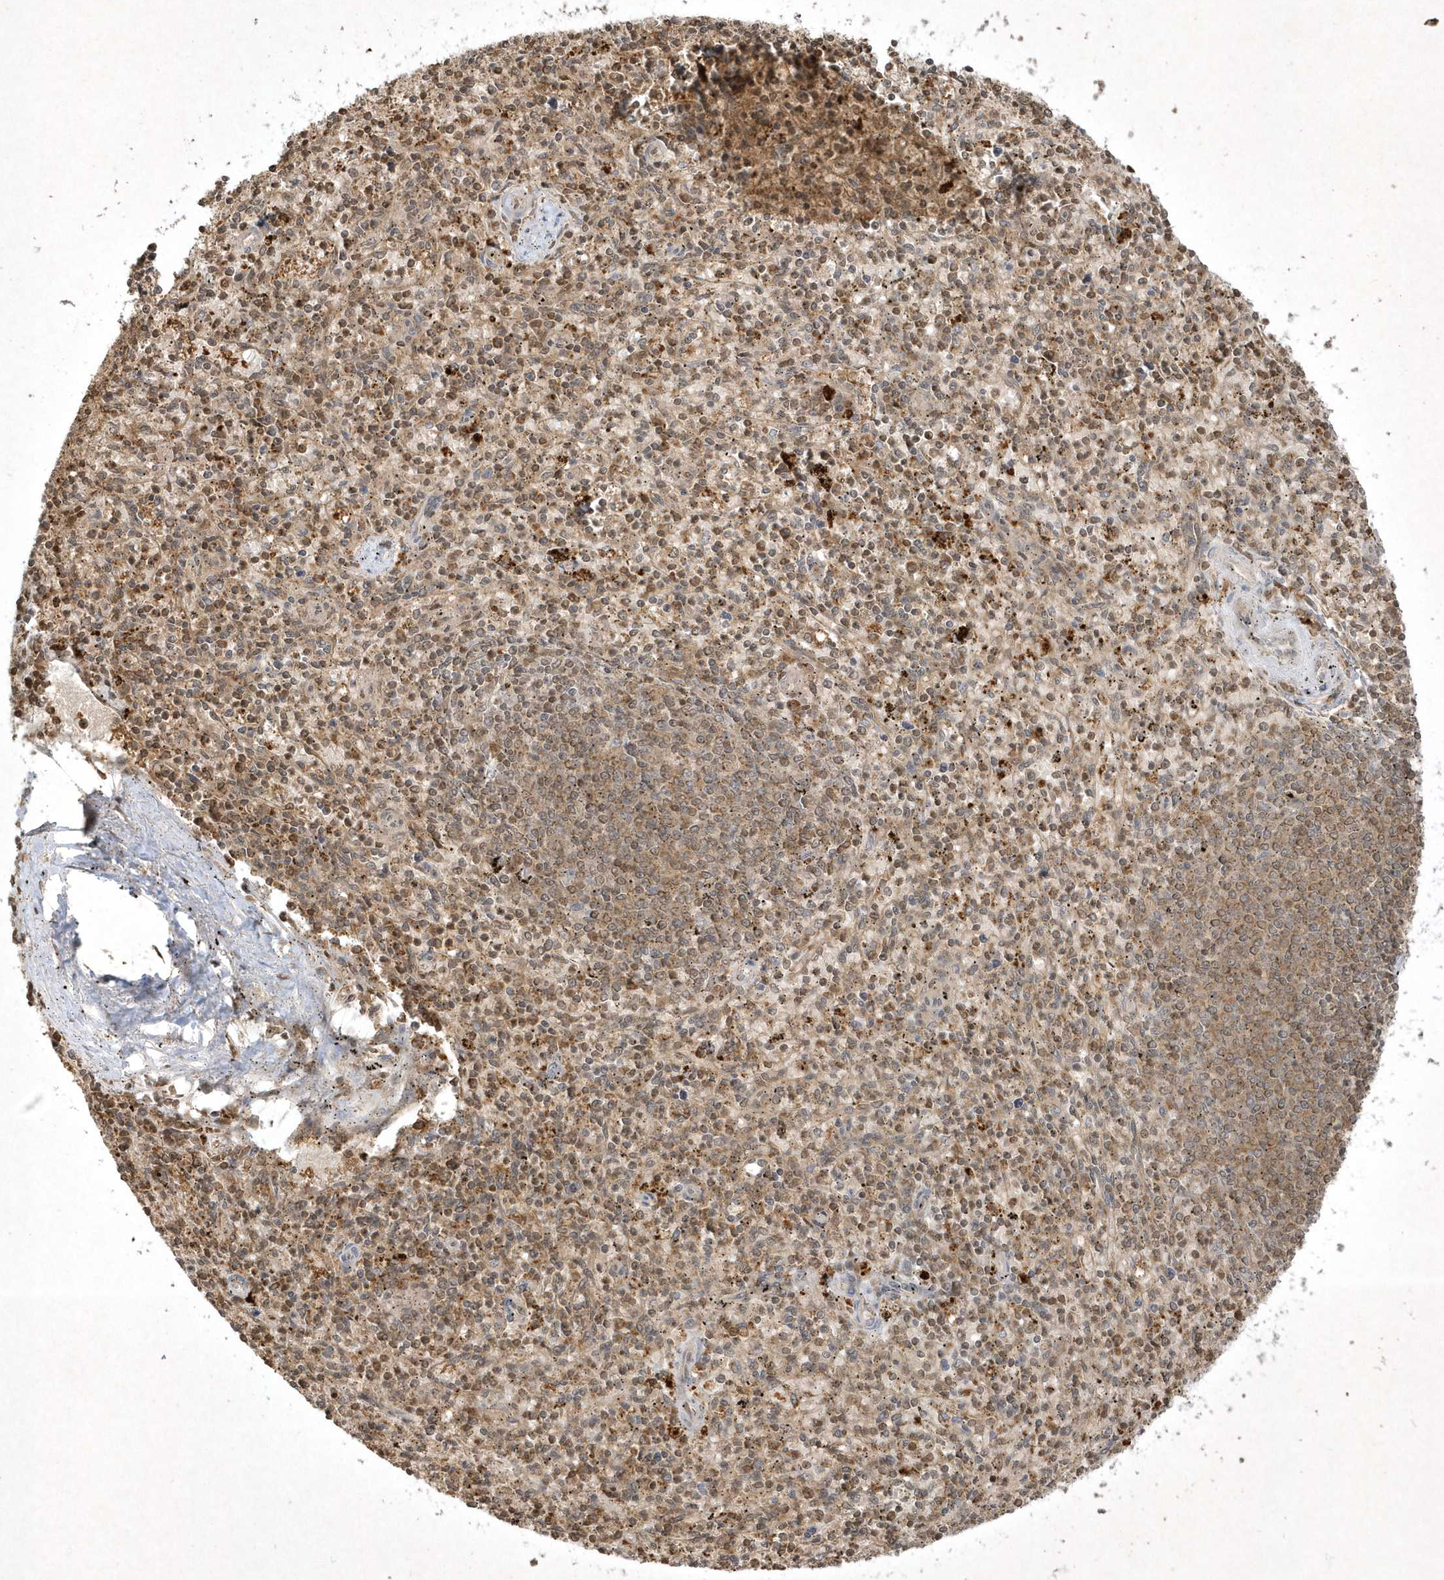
{"staining": {"intensity": "moderate", "quantity": "25%-75%", "location": "cytoplasmic/membranous"}, "tissue": "spleen", "cell_type": "Cells in red pulp", "image_type": "normal", "snomed": [{"axis": "morphology", "description": "Normal tissue, NOS"}, {"axis": "topography", "description": "Spleen"}], "caption": "A histopathology image of human spleen stained for a protein demonstrates moderate cytoplasmic/membranous brown staining in cells in red pulp. (IHC, brightfield microscopy, high magnification).", "gene": "PLTP", "patient": {"sex": "male", "age": 72}}